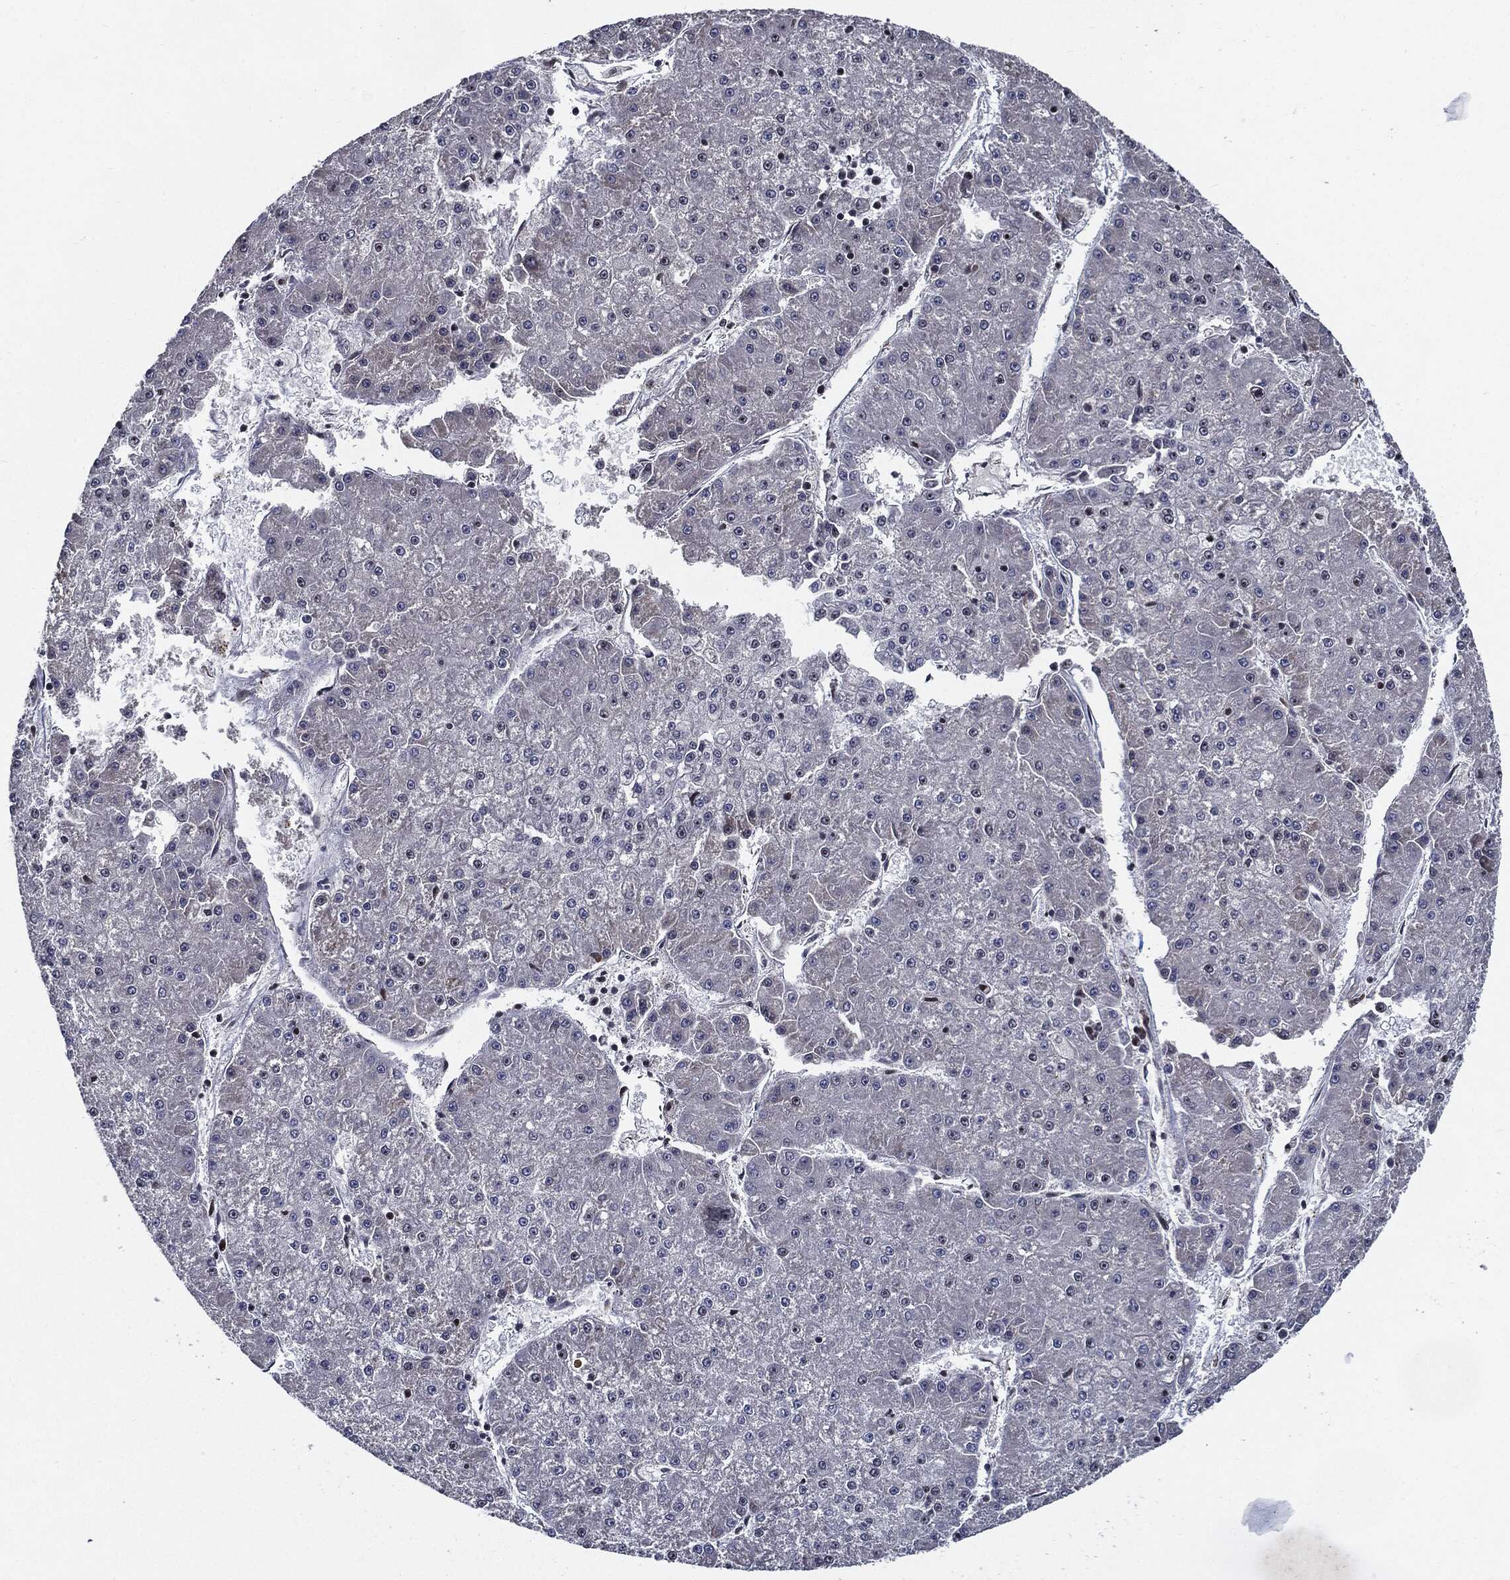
{"staining": {"intensity": "negative", "quantity": "none", "location": "none"}, "tissue": "liver cancer", "cell_type": "Tumor cells", "image_type": "cancer", "snomed": [{"axis": "morphology", "description": "Carcinoma, Hepatocellular, NOS"}, {"axis": "topography", "description": "Liver"}], "caption": "The micrograph demonstrates no staining of tumor cells in hepatocellular carcinoma (liver). (DAB immunohistochemistry, high magnification).", "gene": "ZFP91", "patient": {"sex": "male", "age": 73}}